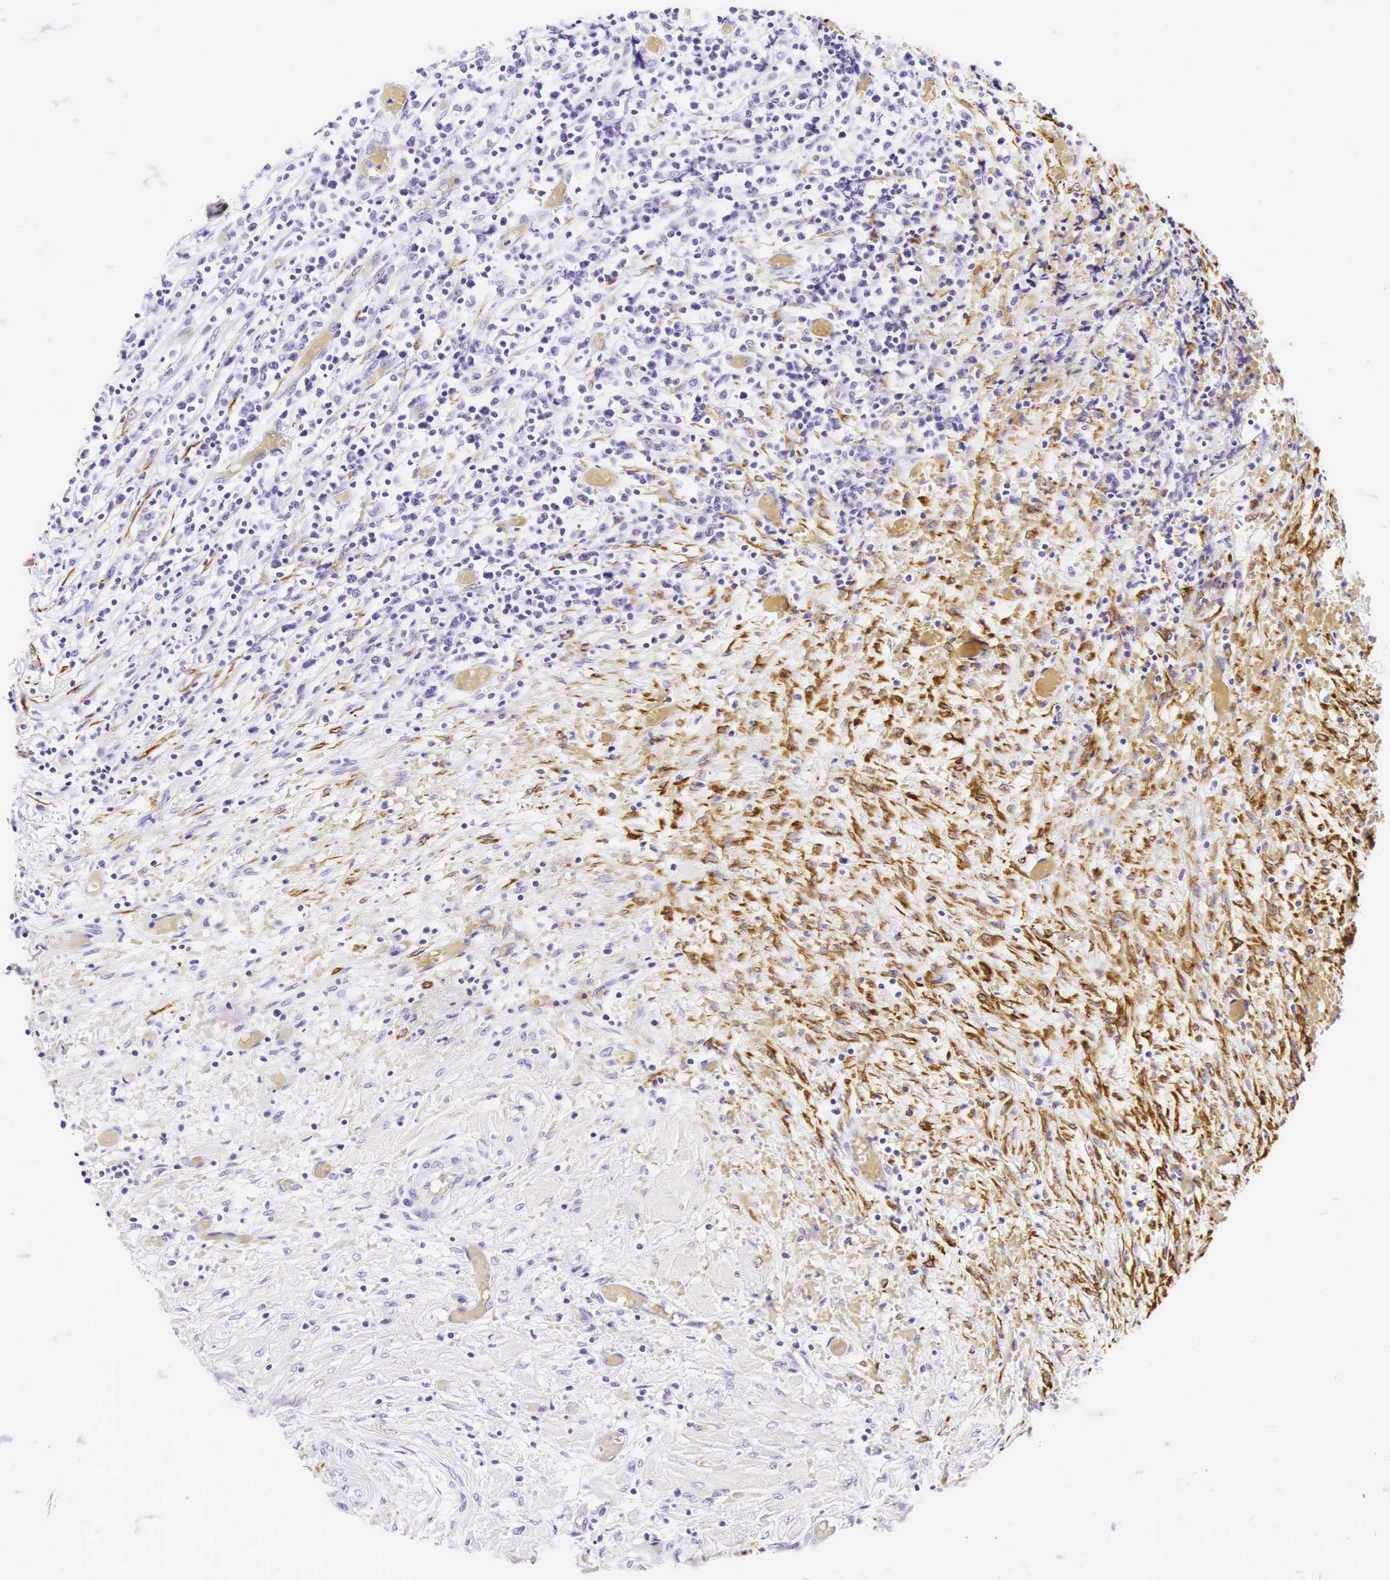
{"staining": {"intensity": "moderate", "quantity": ">75%", "location": "cytoplasmic/membranous"}, "tissue": "lymphoma", "cell_type": "Tumor cells", "image_type": "cancer", "snomed": [{"axis": "morphology", "description": "Malignant lymphoma, non-Hodgkin's type, High grade"}, {"axis": "topography", "description": "Colon"}], "caption": "A medium amount of moderate cytoplasmic/membranous expression is appreciated in about >75% of tumor cells in malignant lymphoma, non-Hodgkin's type (high-grade) tissue.", "gene": "KRT18", "patient": {"sex": "male", "age": 82}}